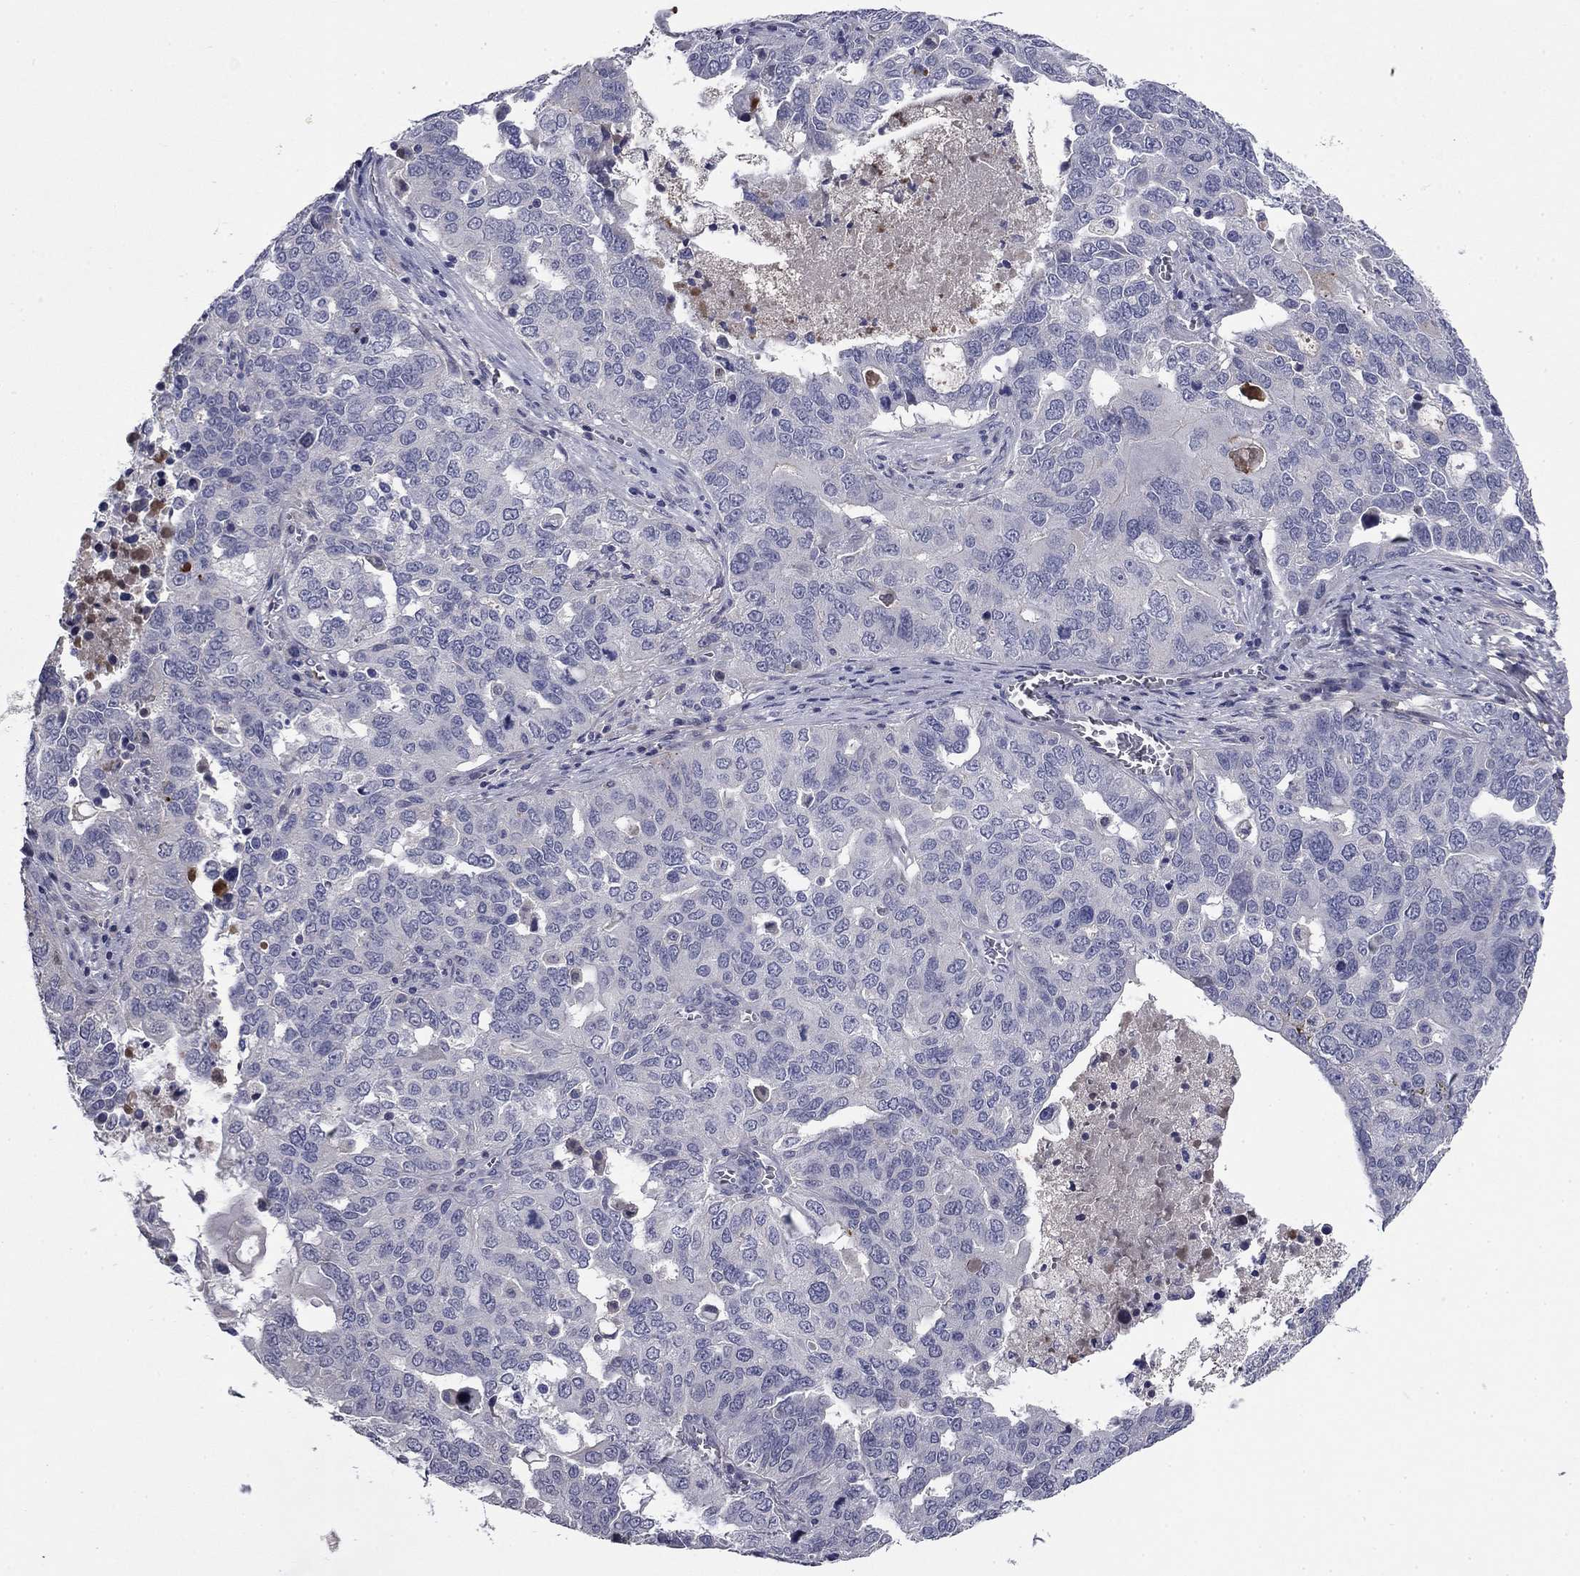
{"staining": {"intensity": "negative", "quantity": "none", "location": "none"}, "tissue": "ovarian cancer", "cell_type": "Tumor cells", "image_type": "cancer", "snomed": [{"axis": "morphology", "description": "Carcinoma, endometroid"}, {"axis": "topography", "description": "Soft tissue"}, {"axis": "topography", "description": "Ovary"}], "caption": "Endometroid carcinoma (ovarian) was stained to show a protein in brown. There is no significant staining in tumor cells.", "gene": "COL2A1", "patient": {"sex": "female", "age": 52}}